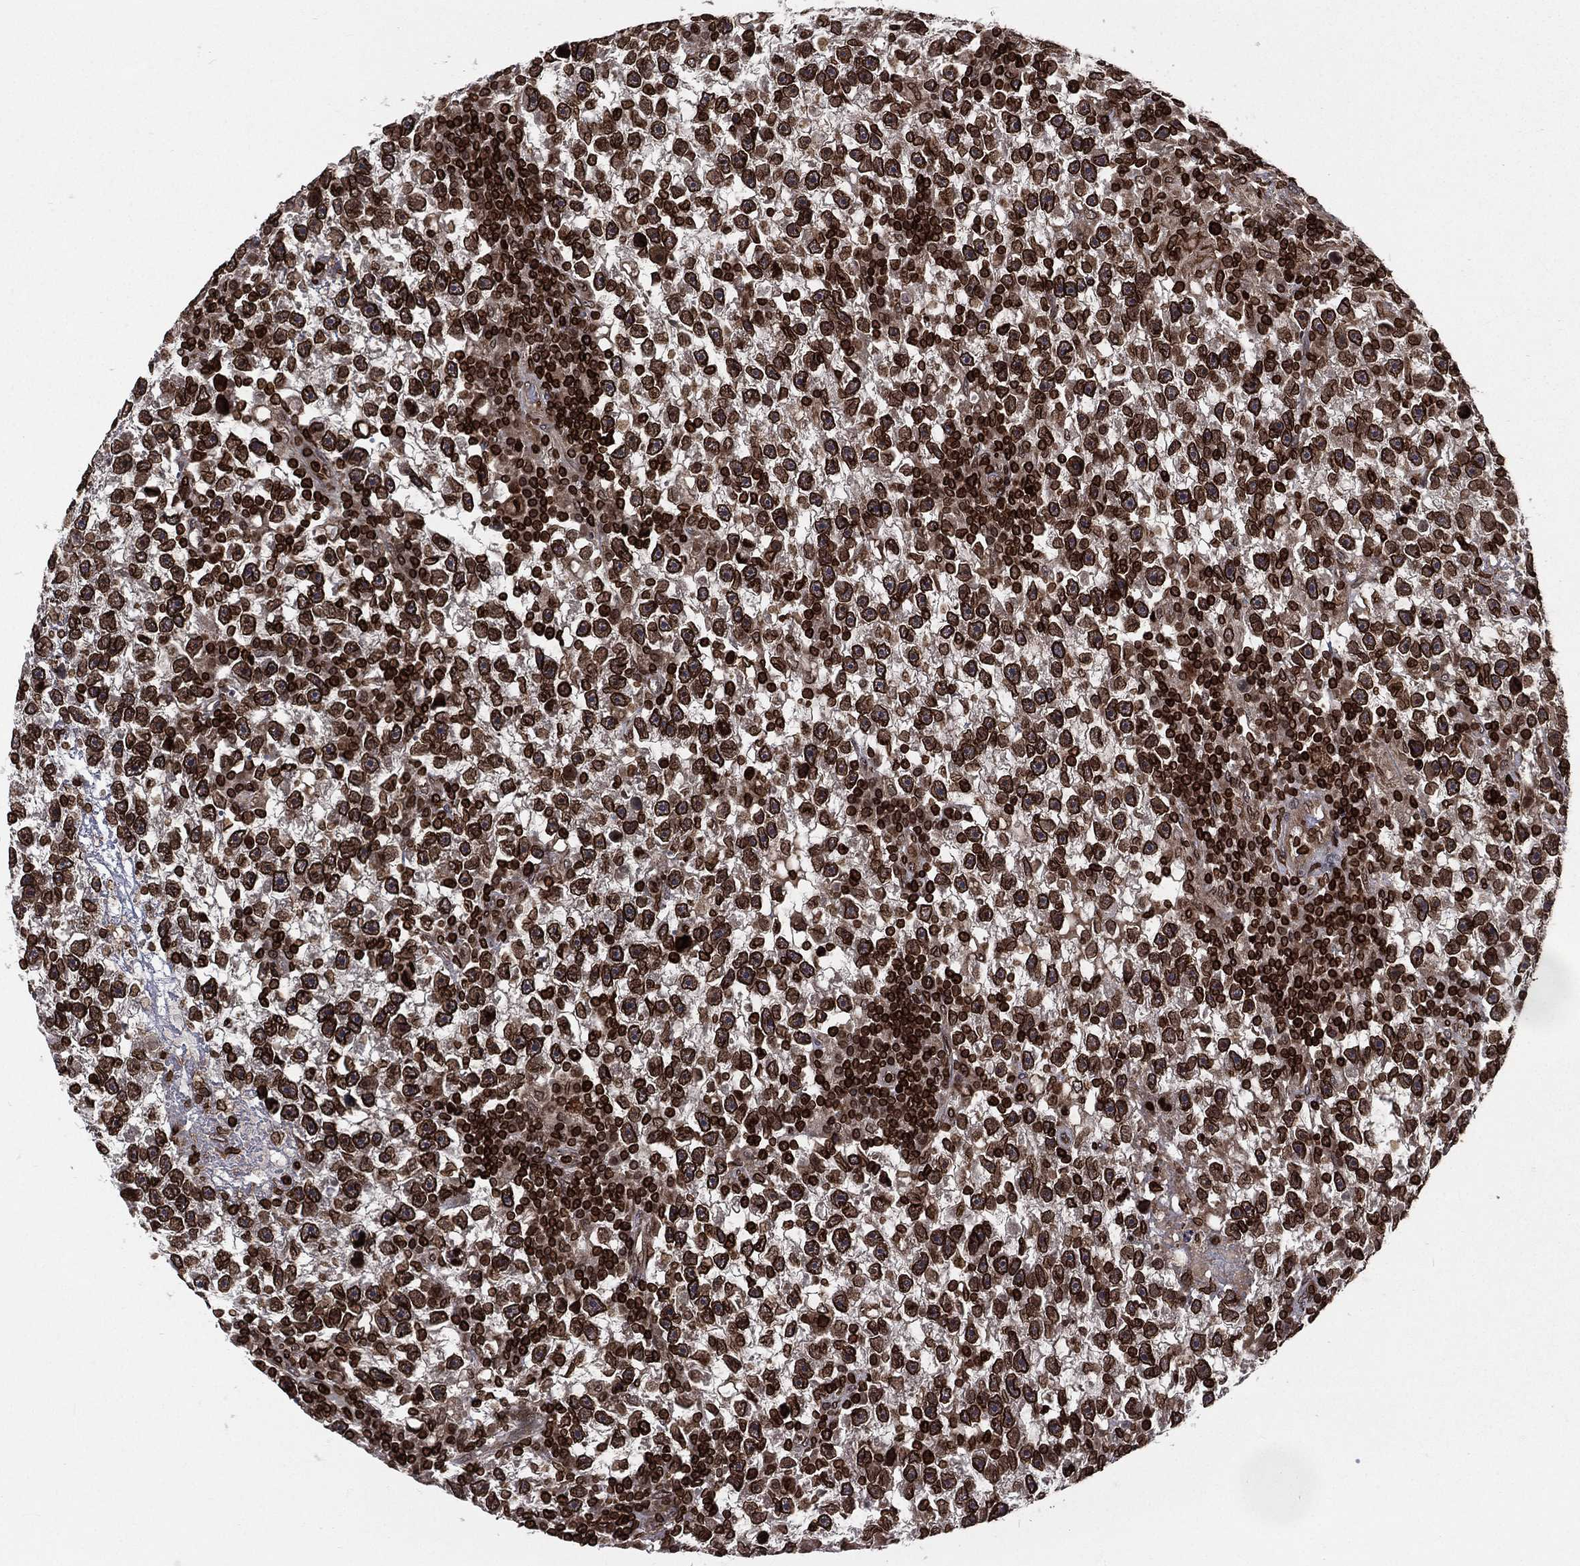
{"staining": {"intensity": "strong", "quantity": ">75%", "location": "cytoplasmic/membranous,nuclear"}, "tissue": "testis cancer", "cell_type": "Tumor cells", "image_type": "cancer", "snomed": [{"axis": "morphology", "description": "Seminoma, NOS"}, {"axis": "topography", "description": "Testis"}], "caption": "There is high levels of strong cytoplasmic/membranous and nuclear staining in tumor cells of testis seminoma, as demonstrated by immunohistochemical staining (brown color).", "gene": "LBR", "patient": {"sex": "male", "age": 47}}